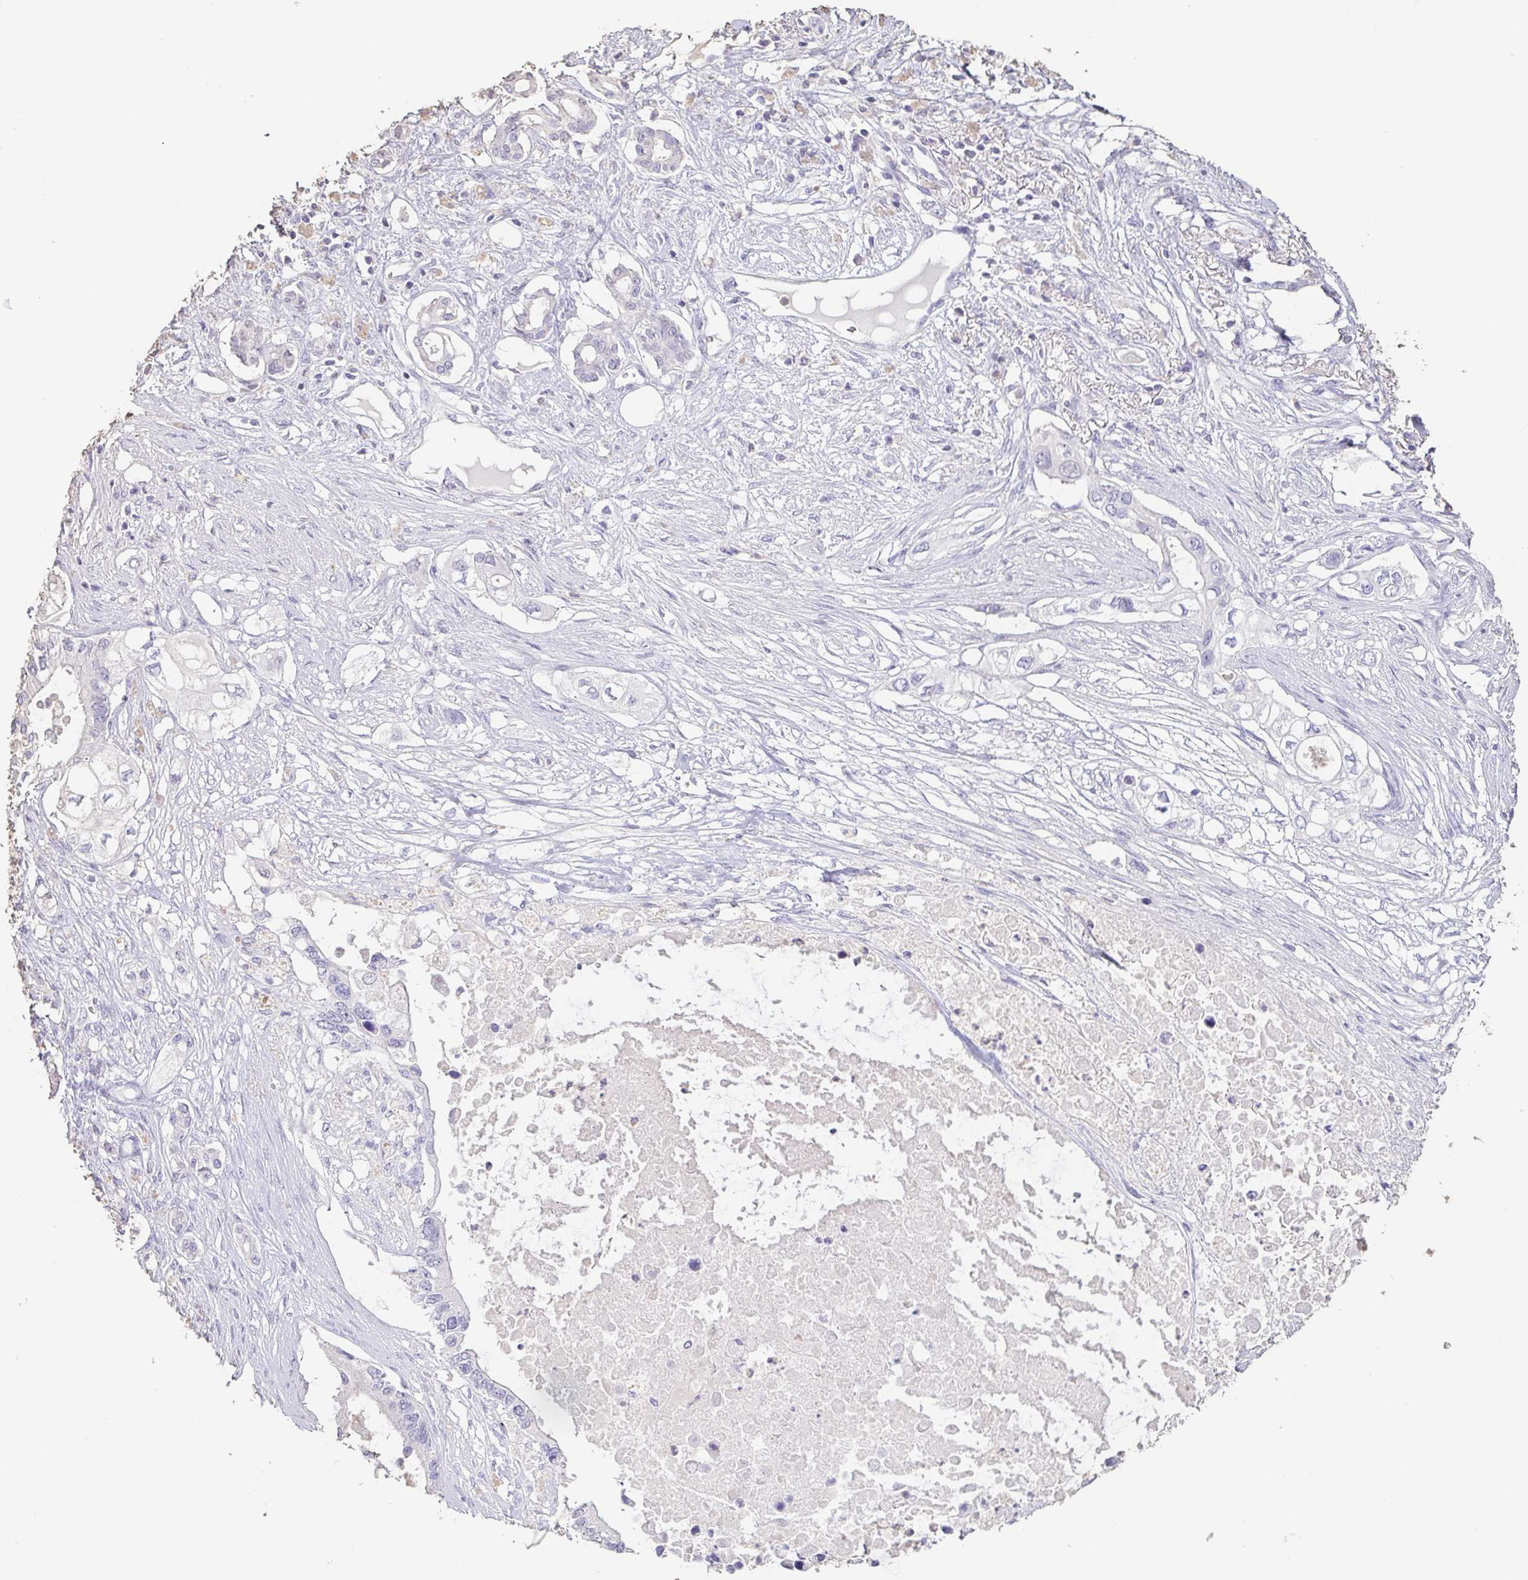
{"staining": {"intensity": "negative", "quantity": "none", "location": "none"}, "tissue": "pancreatic cancer", "cell_type": "Tumor cells", "image_type": "cancer", "snomed": [{"axis": "morphology", "description": "Adenocarcinoma, NOS"}, {"axis": "topography", "description": "Pancreas"}], "caption": "Pancreatic adenocarcinoma was stained to show a protein in brown. There is no significant staining in tumor cells.", "gene": "BPIFA2", "patient": {"sex": "female", "age": 63}}